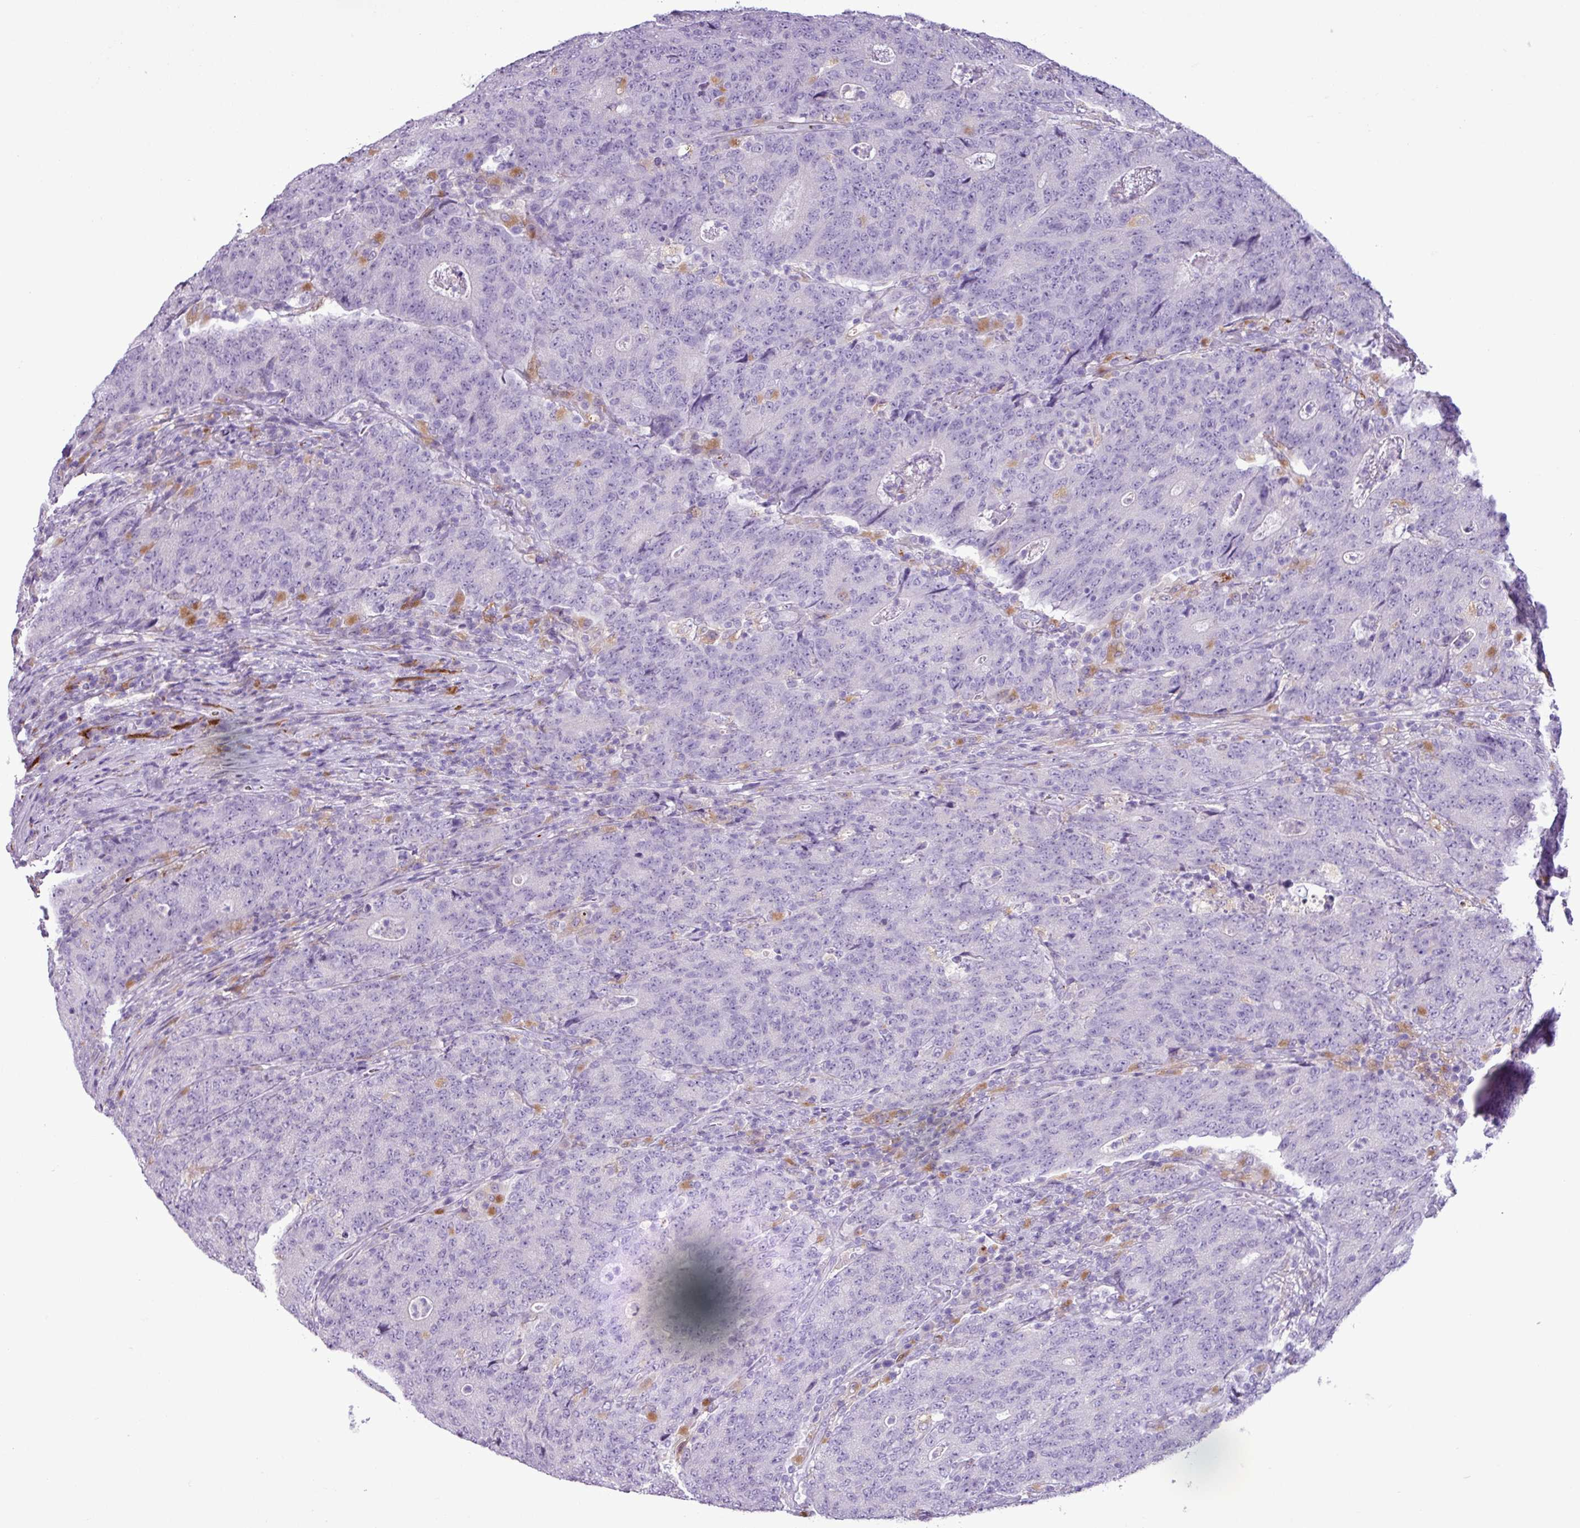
{"staining": {"intensity": "negative", "quantity": "none", "location": "none"}, "tissue": "colorectal cancer", "cell_type": "Tumor cells", "image_type": "cancer", "snomed": [{"axis": "morphology", "description": "Adenocarcinoma, NOS"}, {"axis": "topography", "description": "Colon"}], "caption": "This is an immunohistochemistry (IHC) image of human adenocarcinoma (colorectal). There is no staining in tumor cells.", "gene": "TMEM200C", "patient": {"sex": "female", "age": 75}}